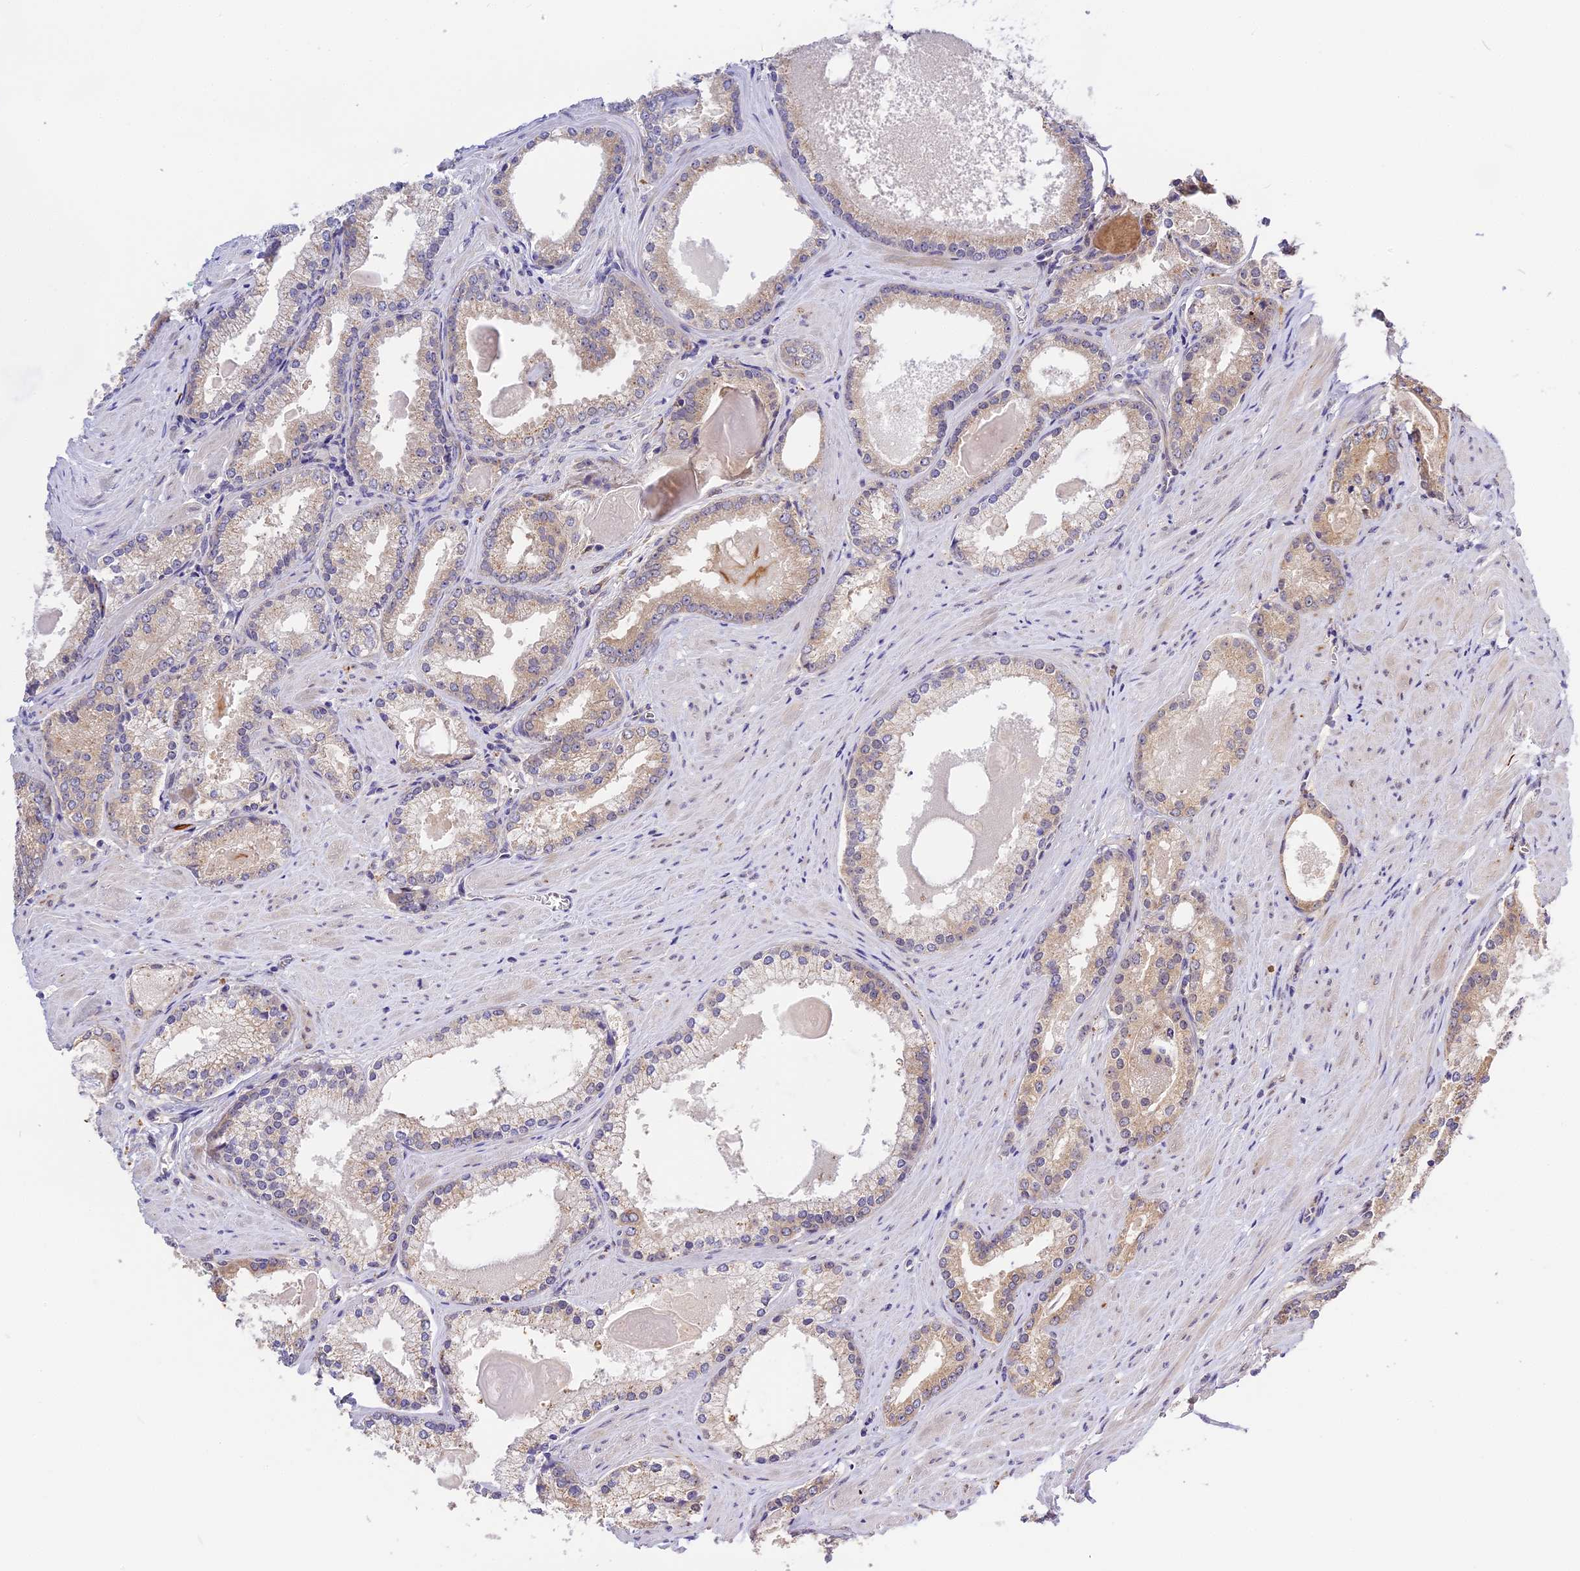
{"staining": {"intensity": "moderate", "quantity": "<25%", "location": "cytoplasmic/membranous"}, "tissue": "prostate cancer", "cell_type": "Tumor cells", "image_type": "cancer", "snomed": [{"axis": "morphology", "description": "Adenocarcinoma, Low grade"}, {"axis": "topography", "description": "Prostate"}], "caption": "Protein analysis of prostate cancer (adenocarcinoma (low-grade)) tissue exhibits moderate cytoplasmic/membranous positivity in approximately <25% of tumor cells.", "gene": "BSCL2", "patient": {"sex": "male", "age": 54}}